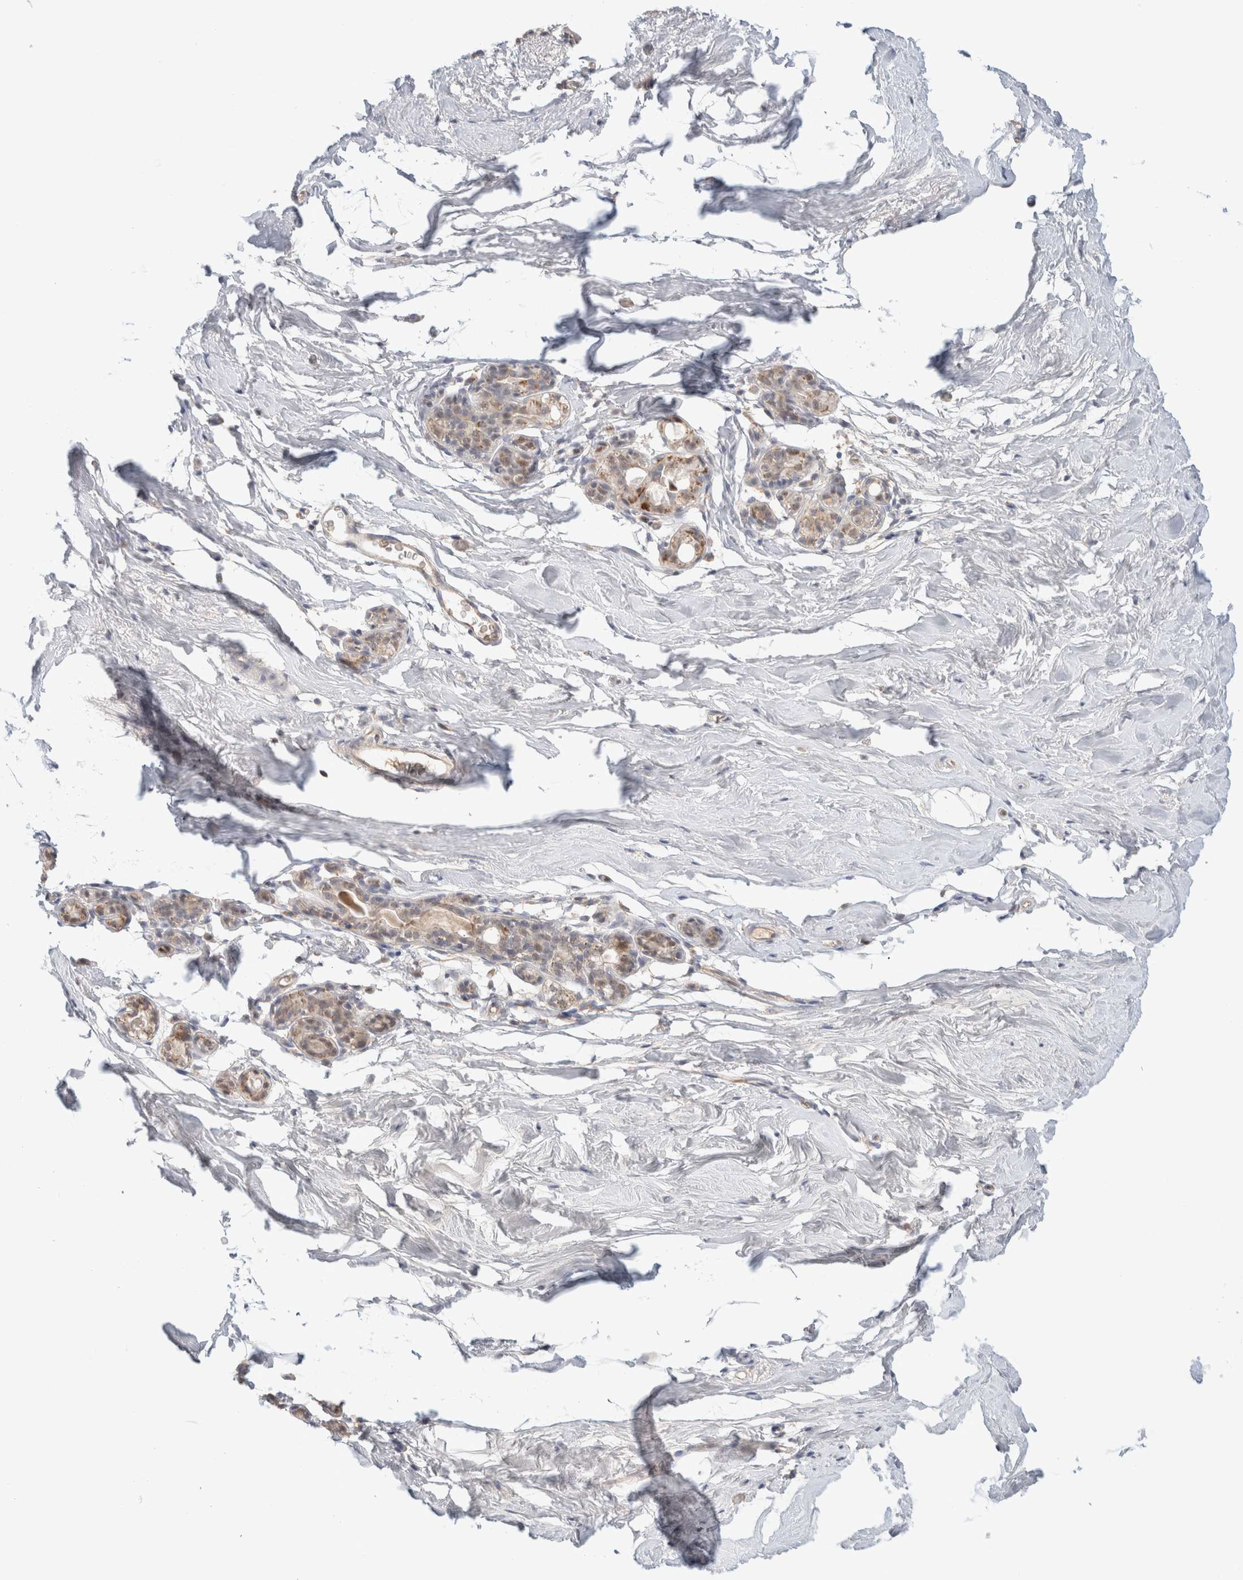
{"staining": {"intensity": "negative", "quantity": "none", "location": "none"}, "tissue": "breast", "cell_type": "Adipocytes", "image_type": "normal", "snomed": [{"axis": "morphology", "description": "Normal tissue, NOS"}, {"axis": "topography", "description": "Breast"}], "caption": "The image reveals no significant expression in adipocytes of breast.", "gene": "MRM3", "patient": {"sex": "female", "age": 62}}